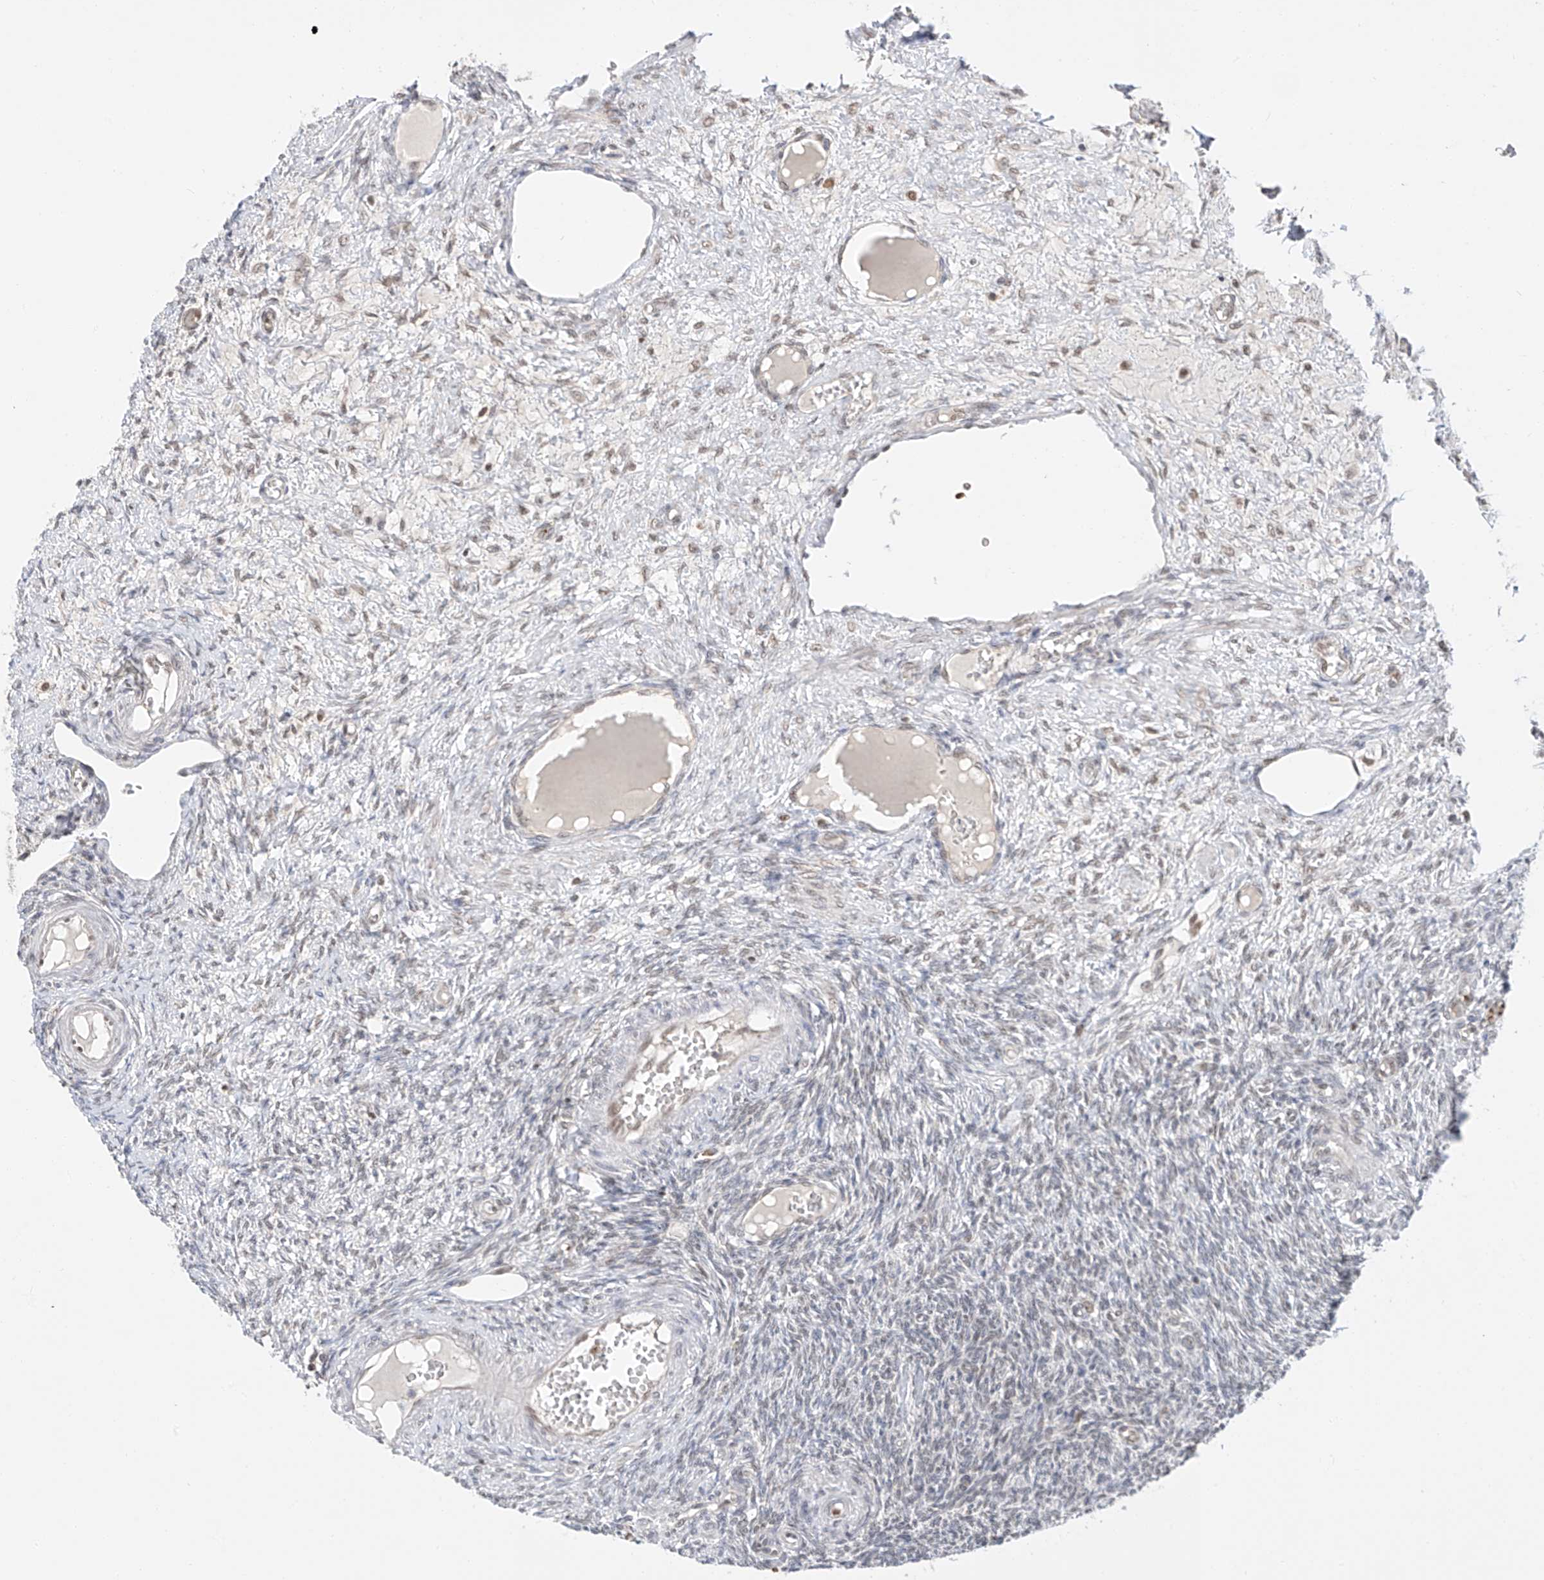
{"staining": {"intensity": "moderate", "quantity": "<25%", "location": "nuclear"}, "tissue": "ovary", "cell_type": "Ovarian stroma cells", "image_type": "normal", "snomed": [{"axis": "morphology", "description": "Normal tissue, NOS"}, {"axis": "topography", "description": "Ovary"}], "caption": "Protein staining exhibits moderate nuclear staining in about <25% of ovarian stroma cells in normal ovary.", "gene": "POGK", "patient": {"sex": "female", "age": 27}}